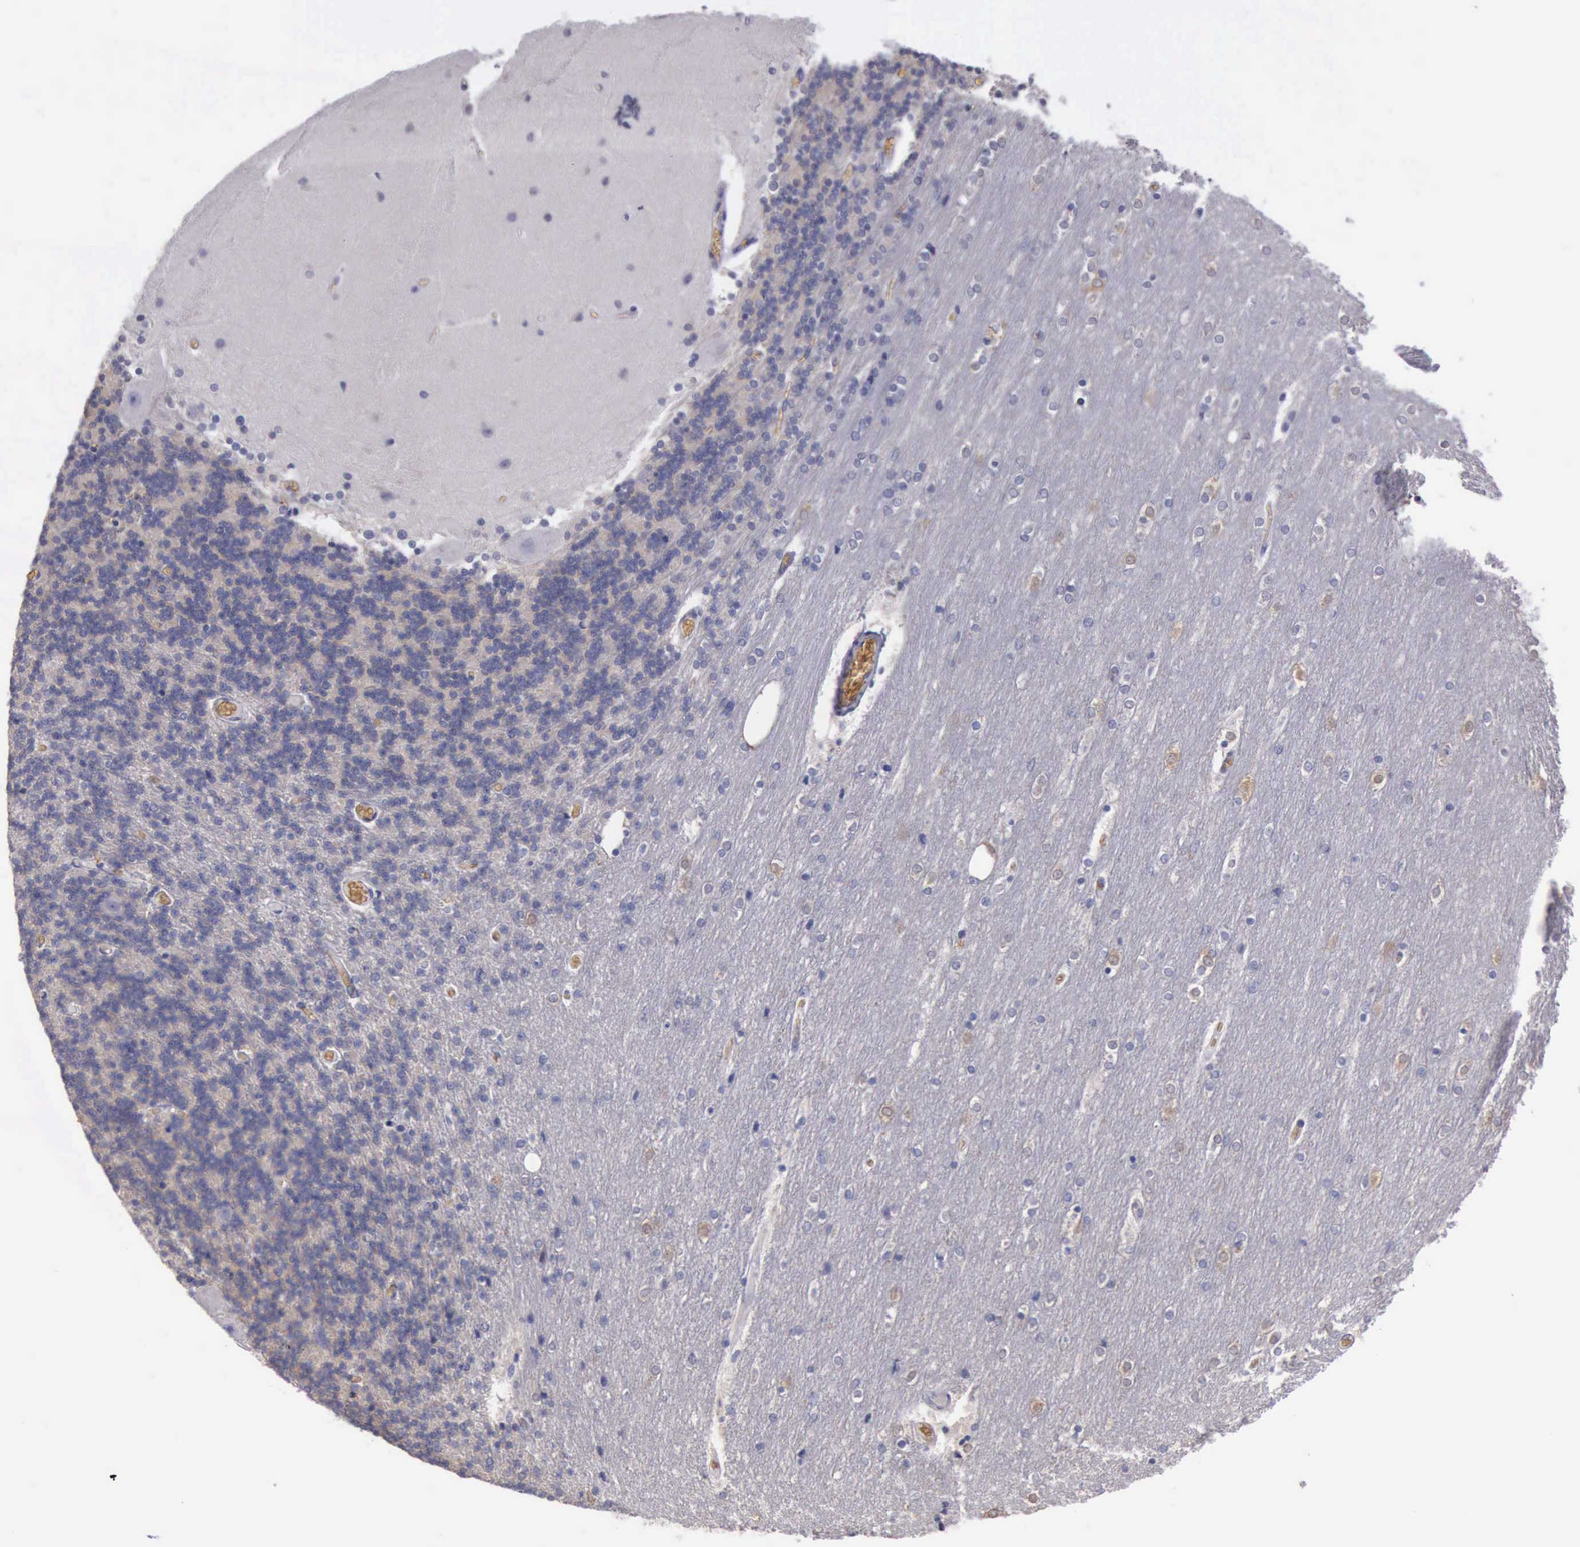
{"staining": {"intensity": "negative", "quantity": "none", "location": "none"}, "tissue": "cerebellum", "cell_type": "Cells in granular layer", "image_type": "normal", "snomed": [{"axis": "morphology", "description": "Normal tissue, NOS"}, {"axis": "topography", "description": "Cerebellum"}], "caption": "IHC histopathology image of unremarkable cerebellum stained for a protein (brown), which displays no positivity in cells in granular layer. Nuclei are stained in blue.", "gene": "CEP128", "patient": {"sex": "female", "age": 54}}